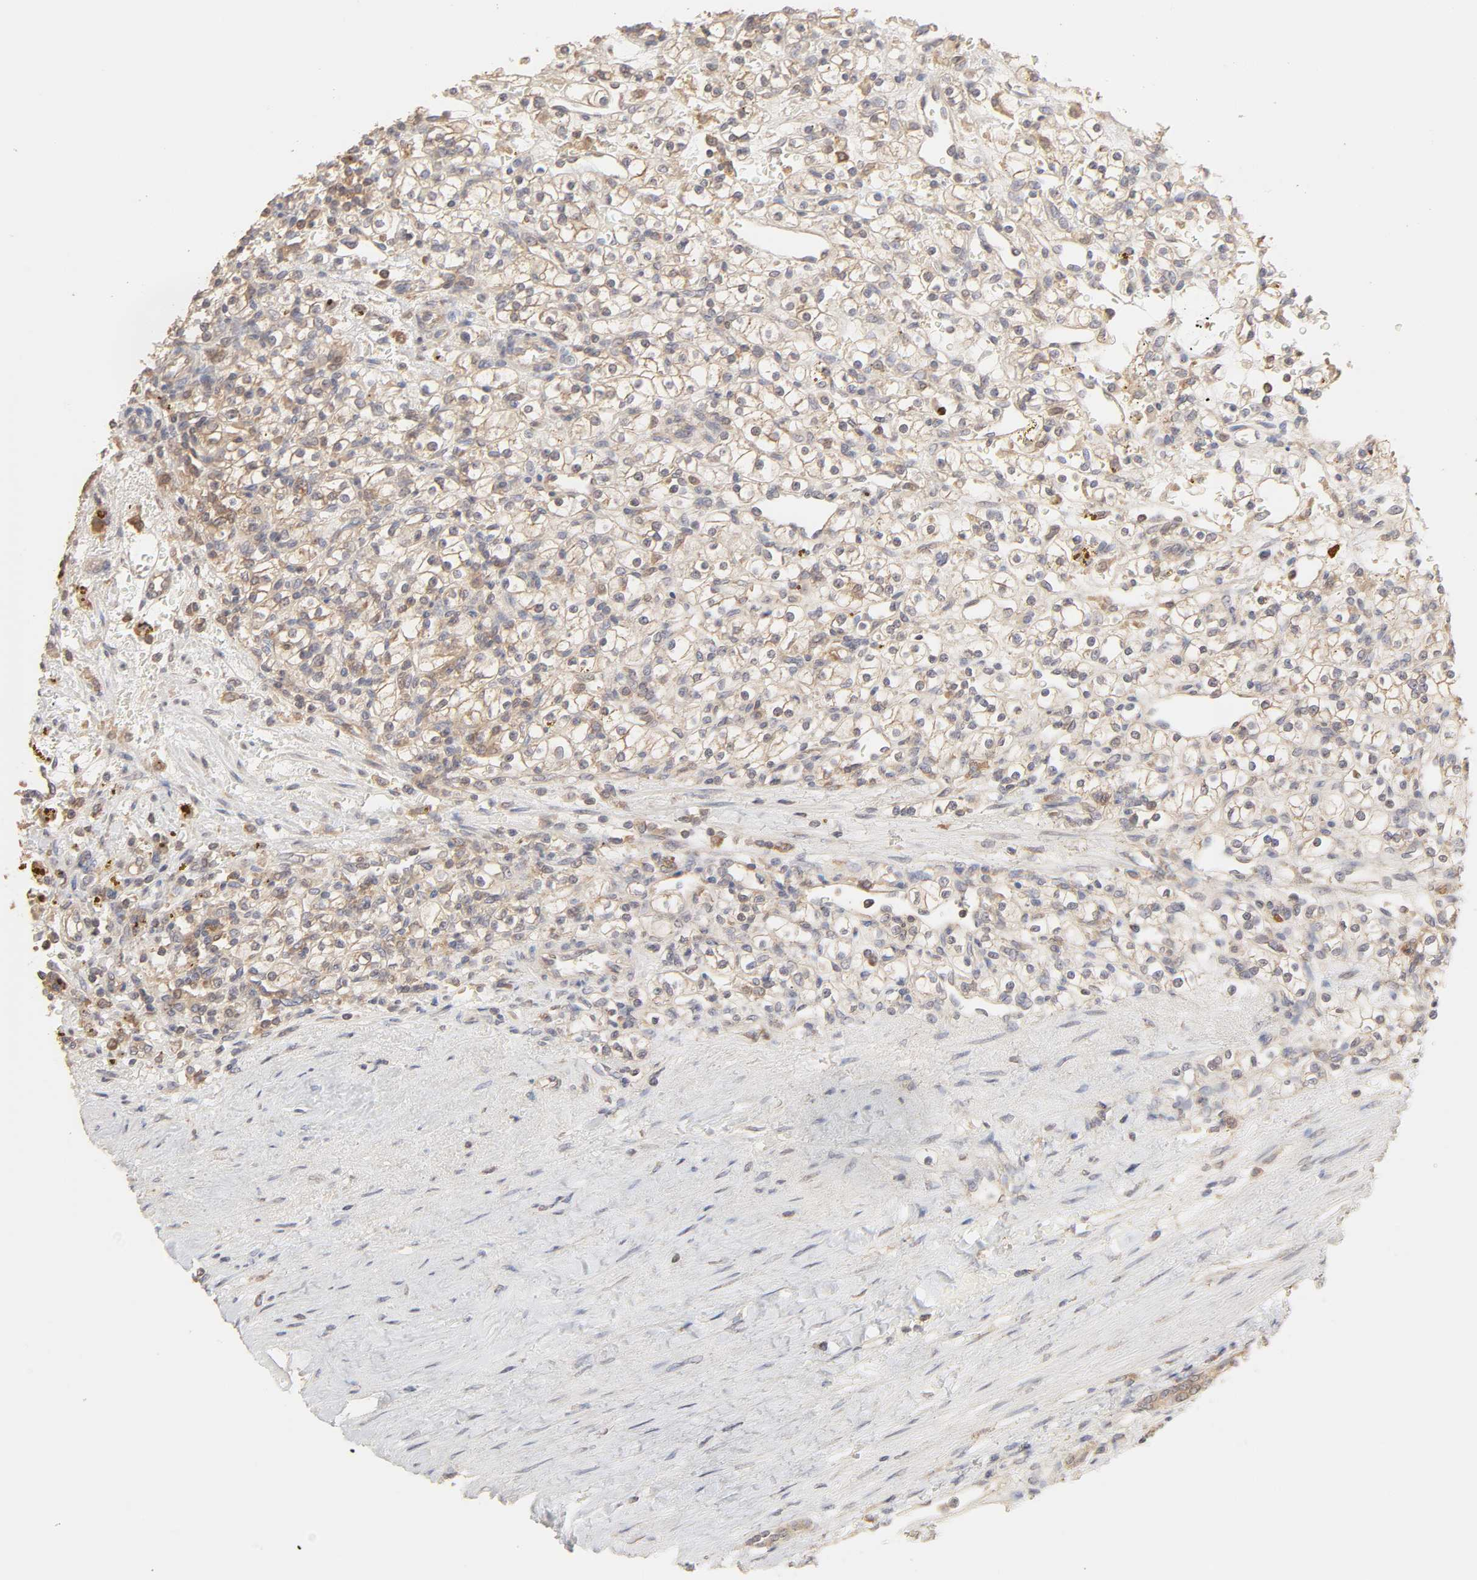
{"staining": {"intensity": "weak", "quantity": "<25%", "location": "cytoplasmic/membranous"}, "tissue": "renal cancer", "cell_type": "Tumor cells", "image_type": "cancer", "snomed": [{"axis": "morphology", "description": "Normal tissue, NOS"}, {"axis": "morphology", "description": "Adenocarcinoma, NOS"}, {"axis": "topography", "description": "Kidney"}], "caption": "Immunohistochemistry (IHC) photomicrograph of neoplastic tissue: human renal cancer stained with DAB exhibits no significant protein expression in tumor cells.", "gene": "AP1G2", "patient": {"sex": "female", "age": 55}}